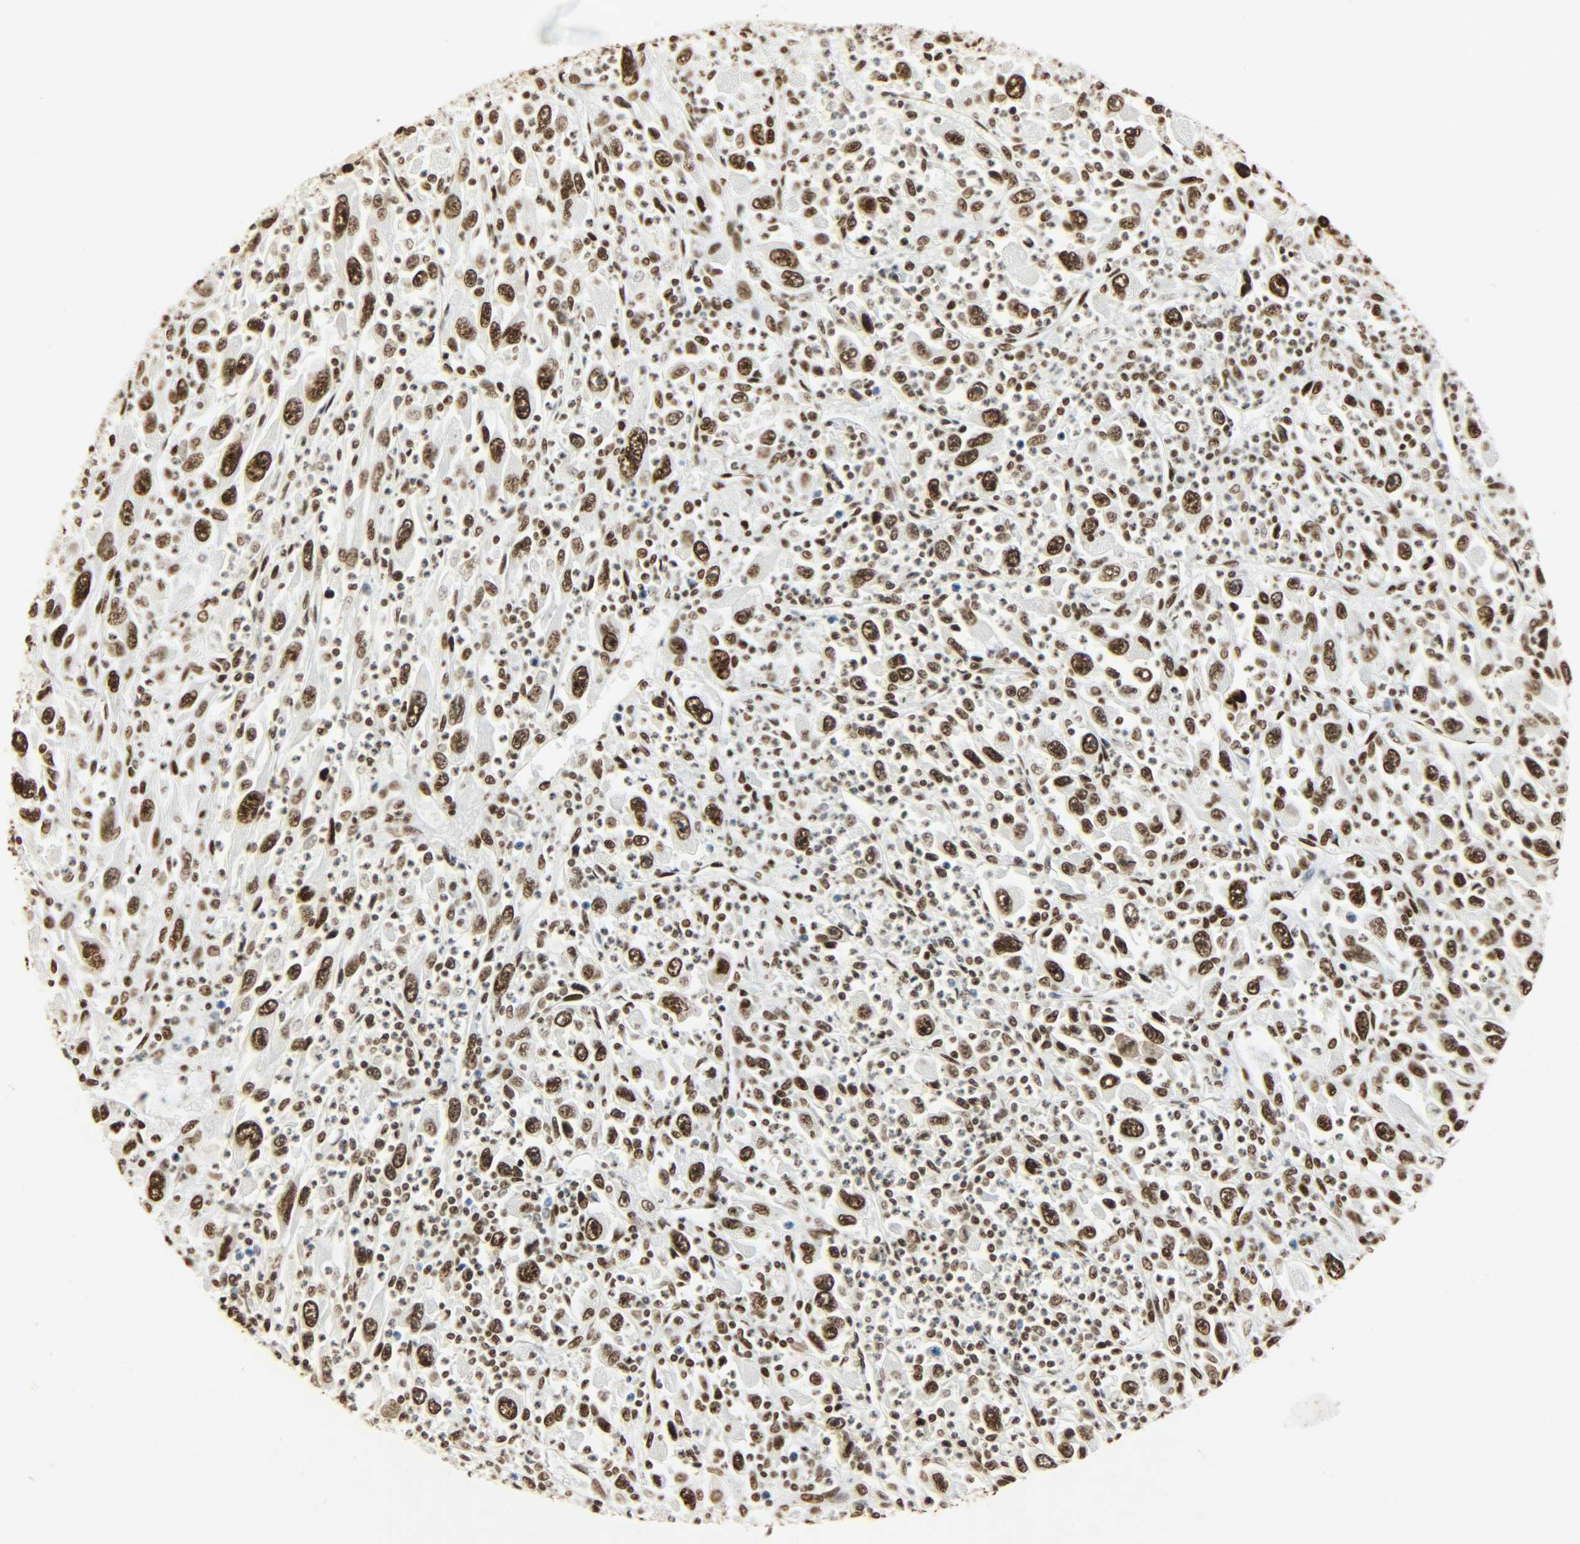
{"staining": {"intensity": "strong", "quantity": ">75%", "location": "nuclear"}, "tissue": "melanoma", "cell_type": "Tumor cells", "image_type": "cancer", "snomed": [{"axis": "morphology", "description": "Malignant melanoma, Metastatic site"}, {"axis": "topography", "description": "Skin"}], "caption": "Immunohistochemical staining of human malignant melanoma (metastatic site) displays strong nuclear protein expression in approximately >75% of tumor cells. (DAB (3,3'-diaminobenzidine) IHC with brightfield microscopy, high magnification).", "gene": "KHDRBS1", "patient": {"sex": "female", "age": 56}}